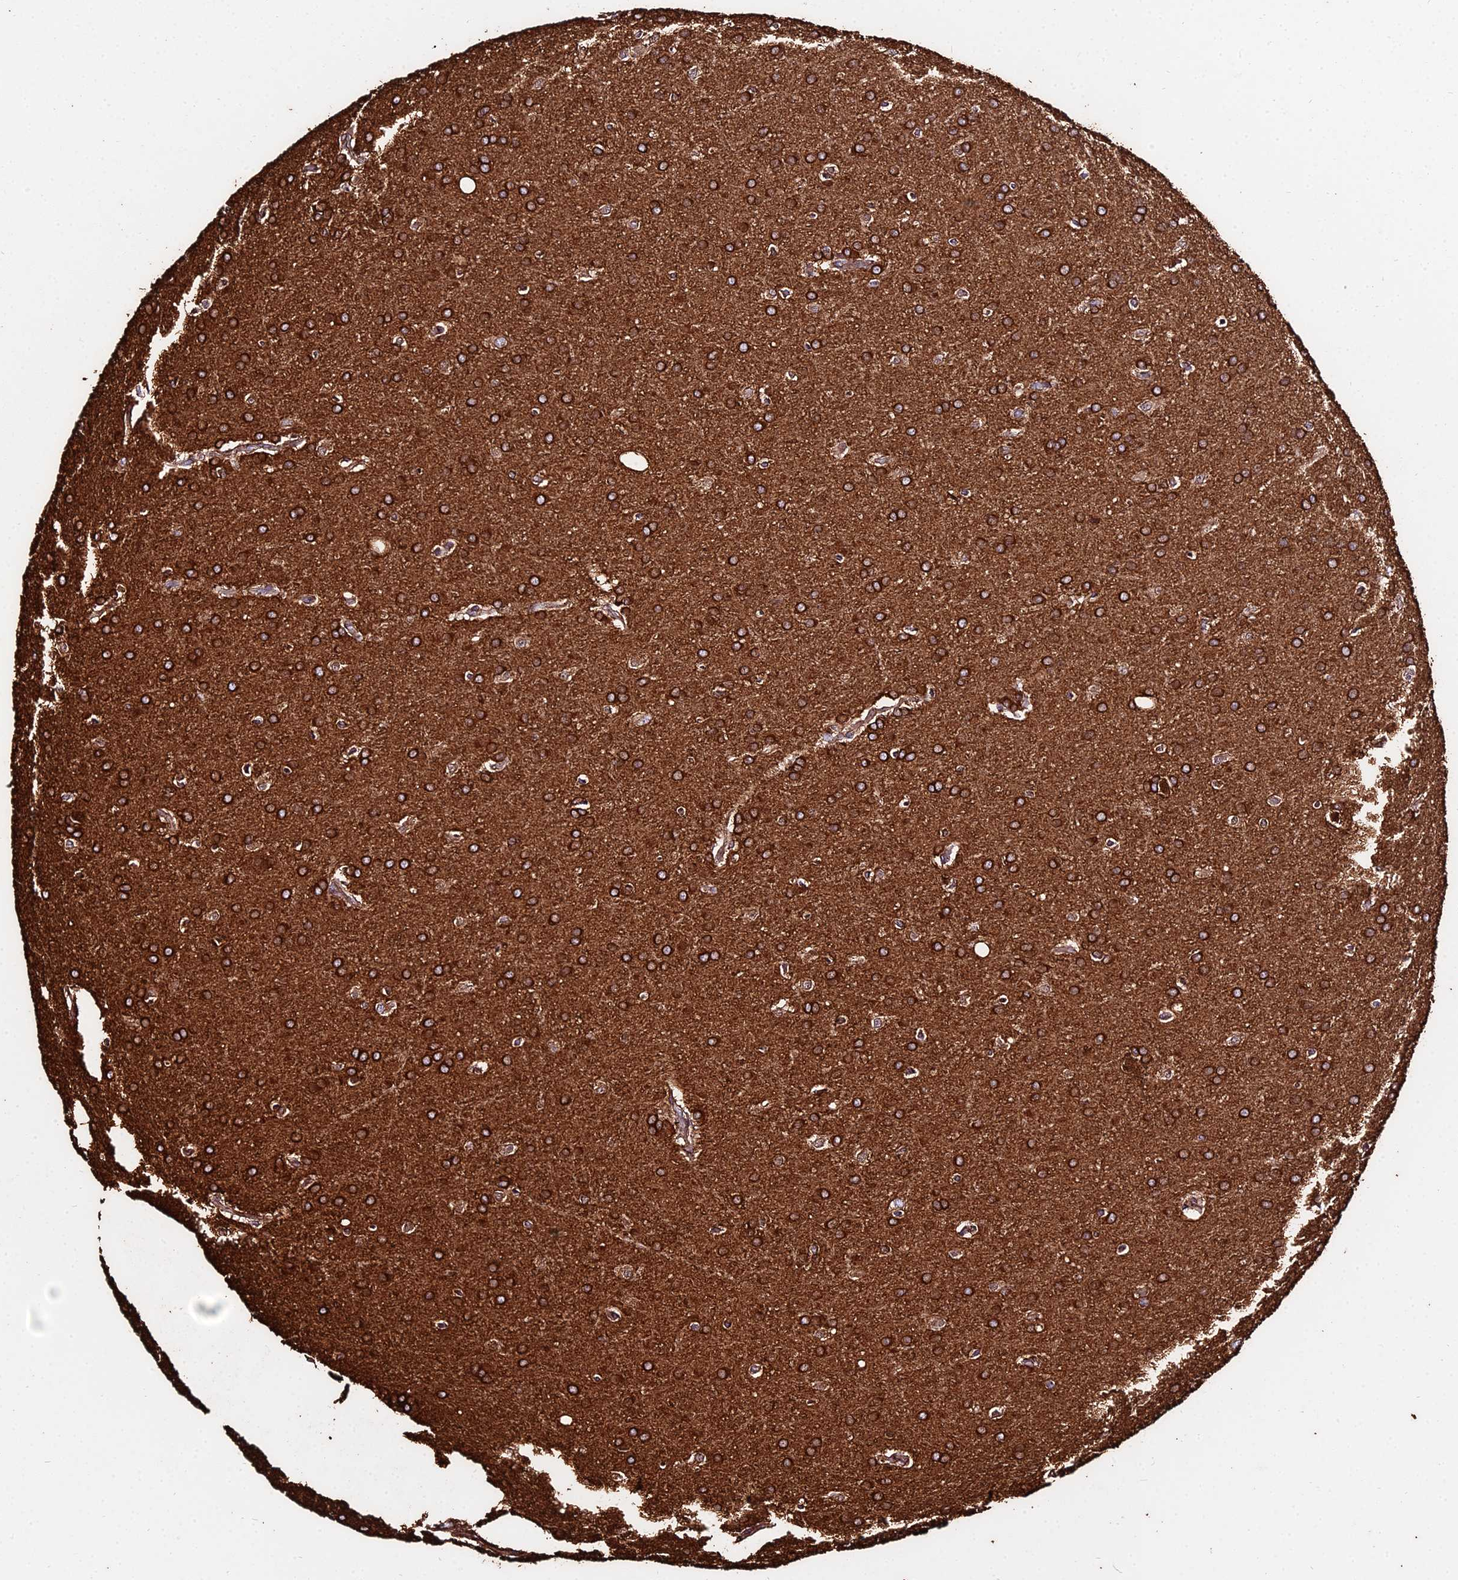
{"staining": {"intensity": "strong", "quantity": ">75%", "location": "cytoplasmic/membranous"}, "tissue": "glioma", "cell_type": "Tumor cells", "image_type": "cancer", "snomed": [{"axis": "morphology", "description": "Glioma, malignant, Low grade"}, {"axis": "topography", "description": "Brain"}], "caption": "IHC of human malignant glioma (low-grade) displays high levels of strong cytoplasmic/membranous positivity in approximately >75% of tumor cells.", "gene": "TUBA3D", "patient": {"sex": "female", "age": 32}}